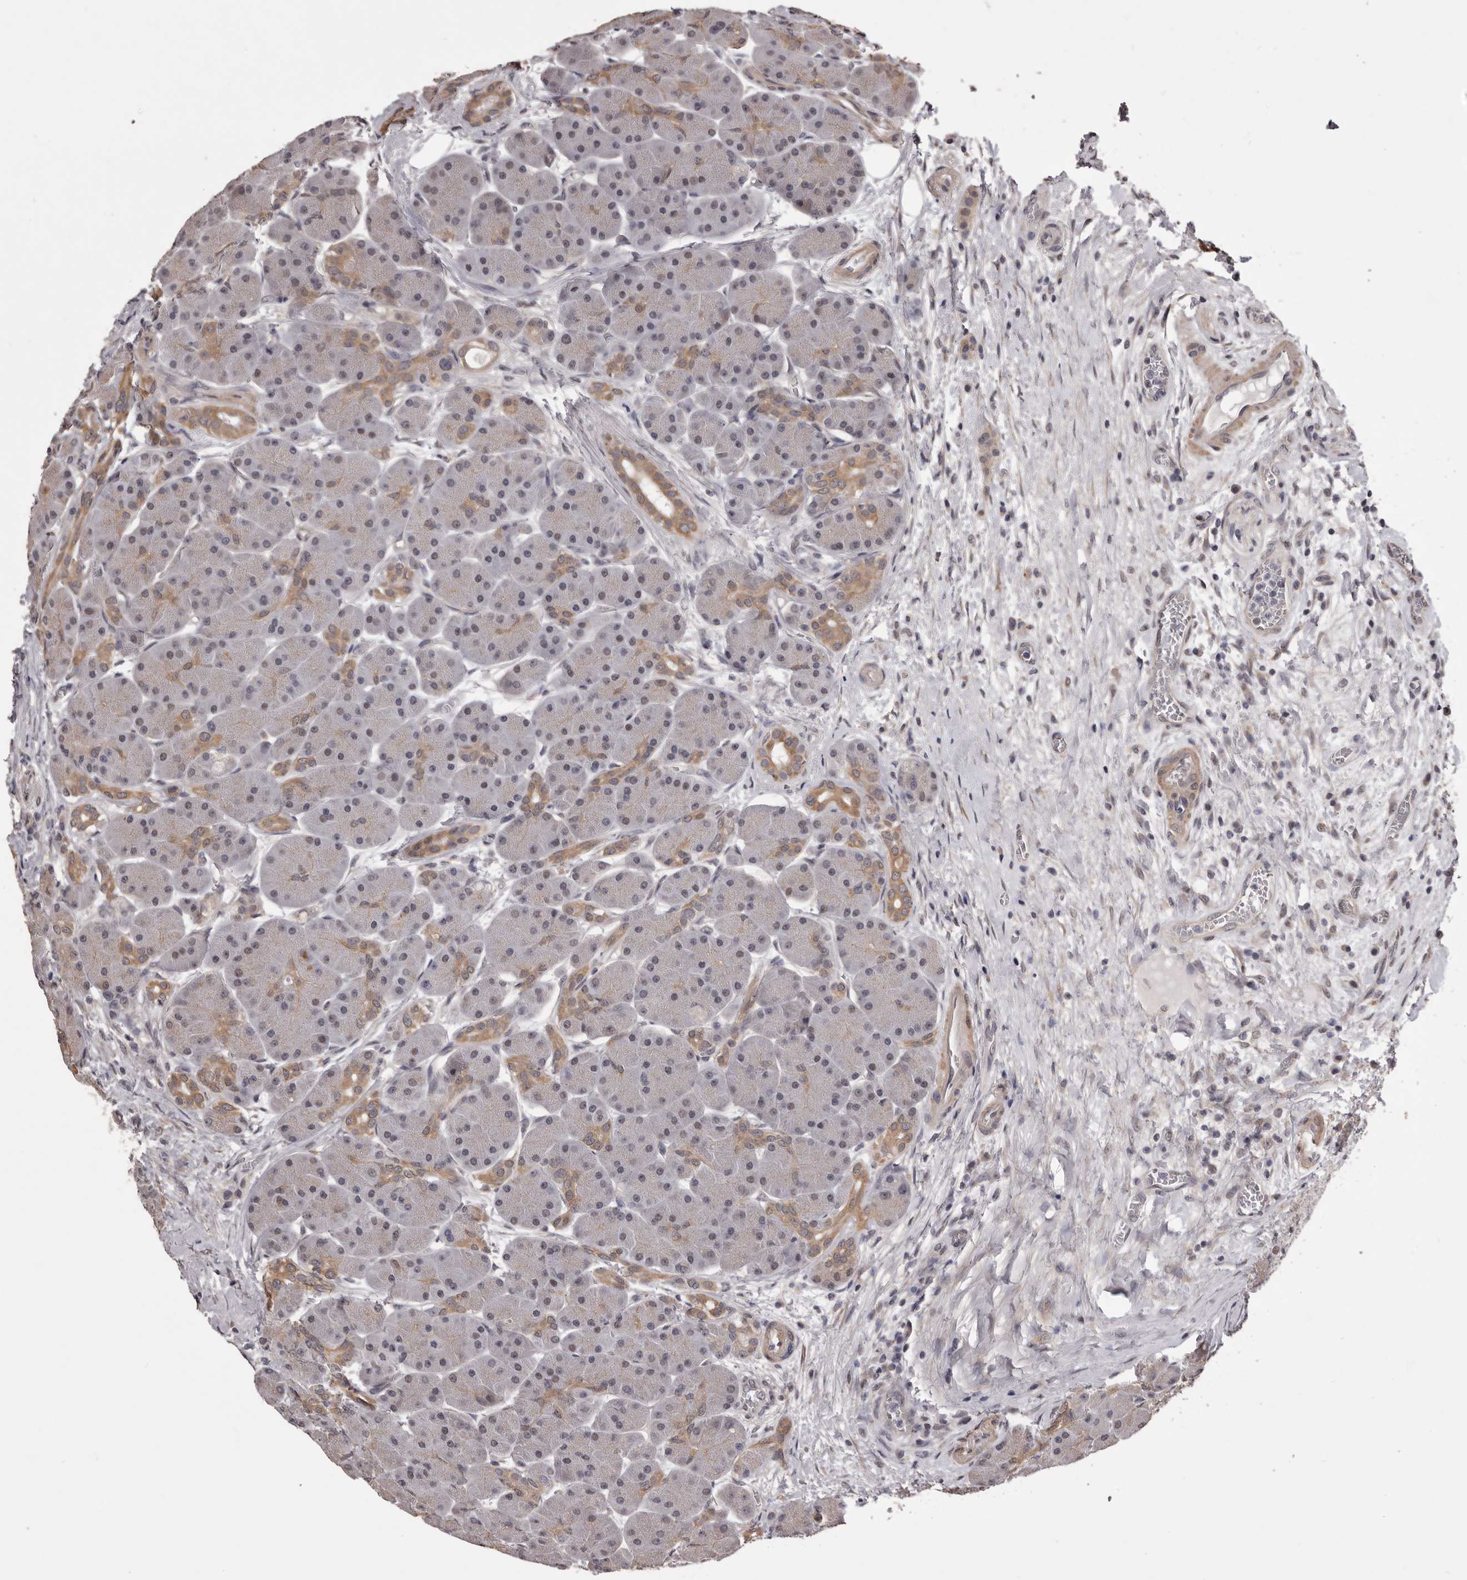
{"staining": {"intensity": "moderate", "quantity": "<25%", "location": "cytoplasmic/membranous"}, "tissue": "pancreas", "cell_type": "Exocrine glandular cells", "image_type": "normal", "snomed": [{"axis": "morphology", "description": "Normal tissue, NOS"}, {"axis": "topography", "description": "Pancreas"}], "caption": "IHC histopathology image of unremarkable pancreas: human pancreas stained using IHC reveals low levels of moderate protein expression localized specifically in the cytoplasmic/membranous of exocrine glandular cells, appearing as a cytoplasmic/membranous brown color.", "gene": "CELF3", "patient": {"sex": "male", "age": 63}}